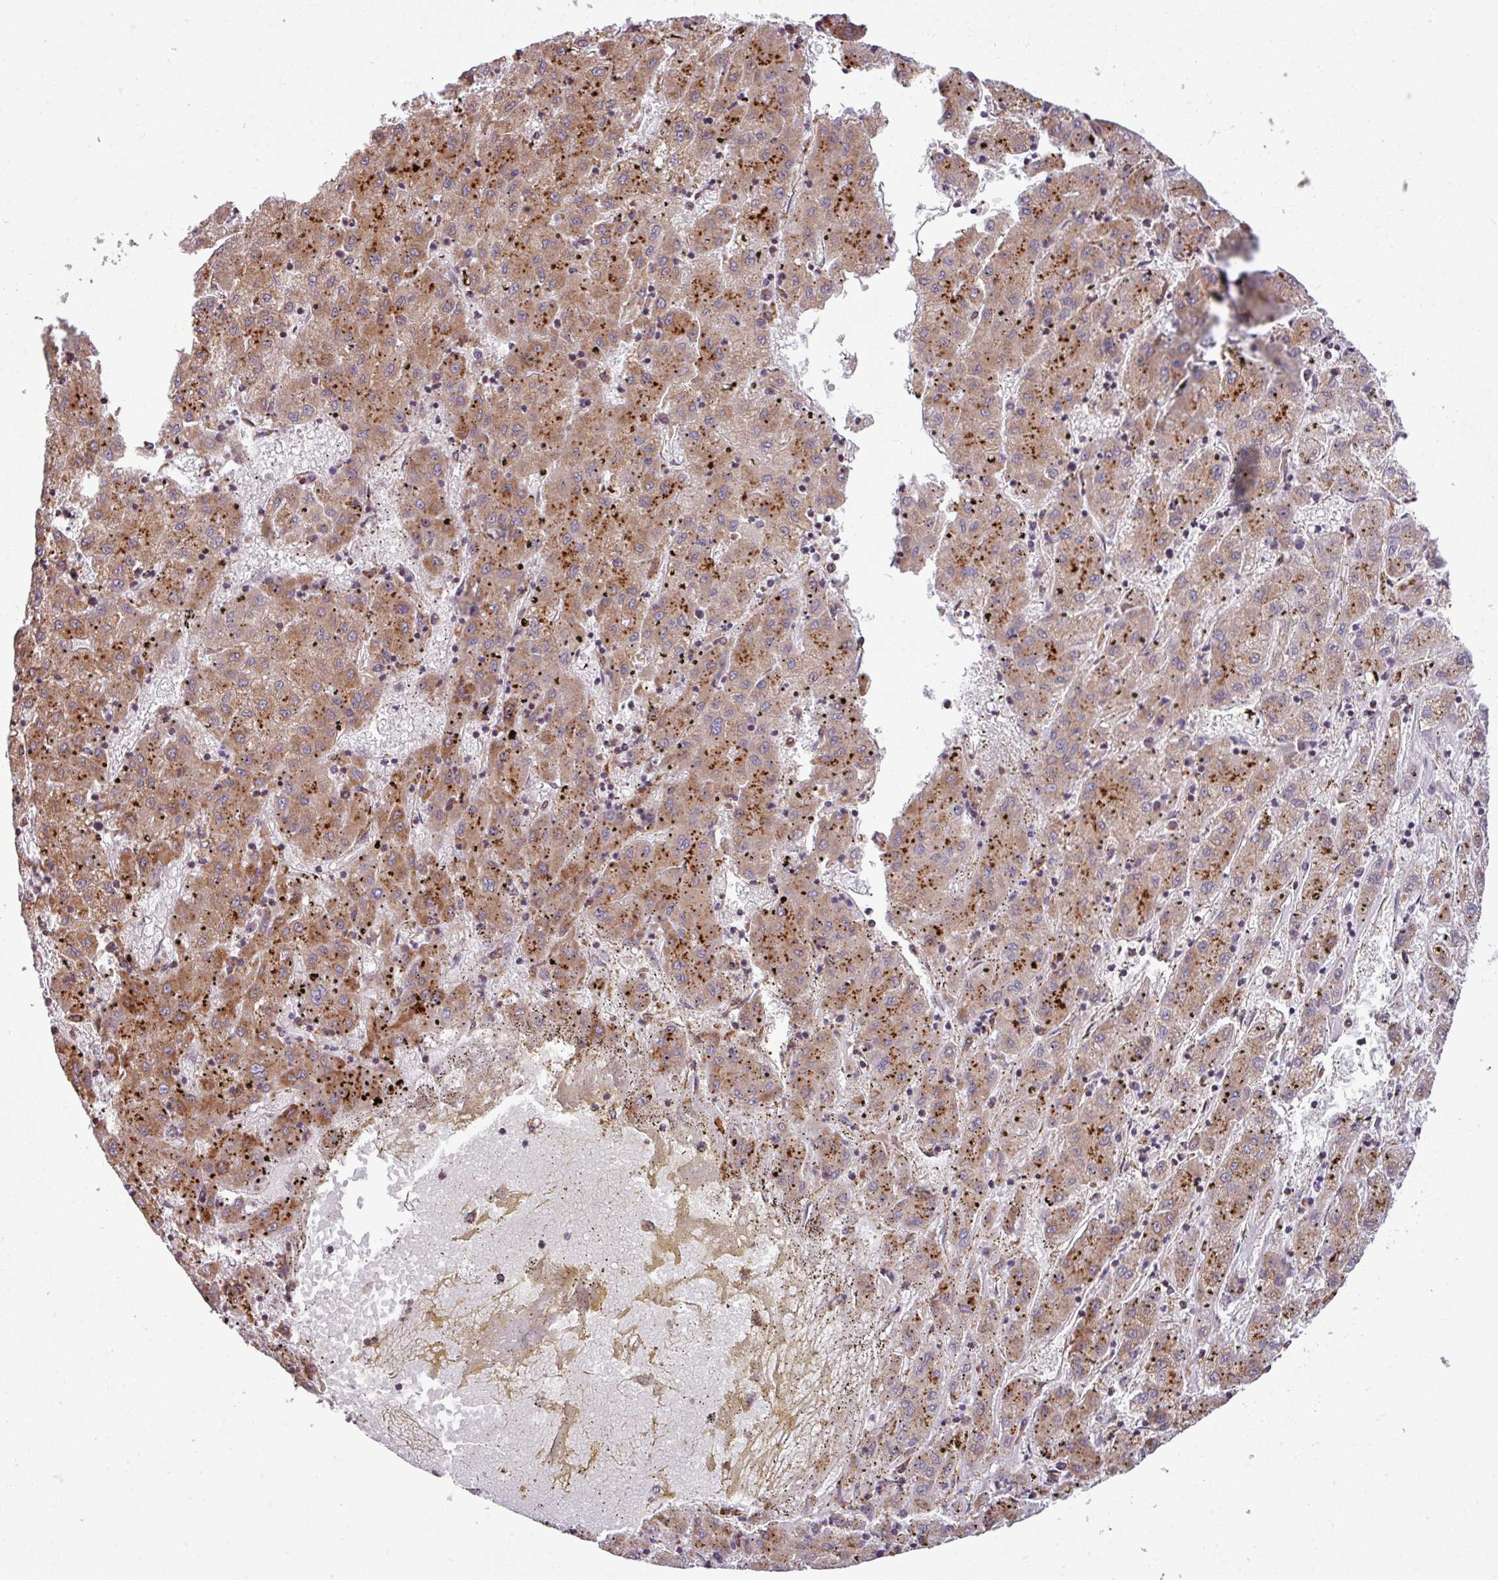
{"staining": {"intensity": "moderate", "quantity": ">75%", "location": "cytoplasmic/membranous"}, "tissue": "liver cancer", "cell_type": "Tumor cells", "image_type": "cancer", "snomed": [{"axis": "morphology", "description": "Carcinoma, Hepatocellular, NOS"}, {"axis": "topography", "description": "Liver"}], "caption": "Brown immunohistochemical staining in human liver cancer demonstrates moderate cytoplasmic/membranous expression in about >75% of tumor cells.", "gene": "MAGT1", "patient": {"sex": "male", "age": 72}}